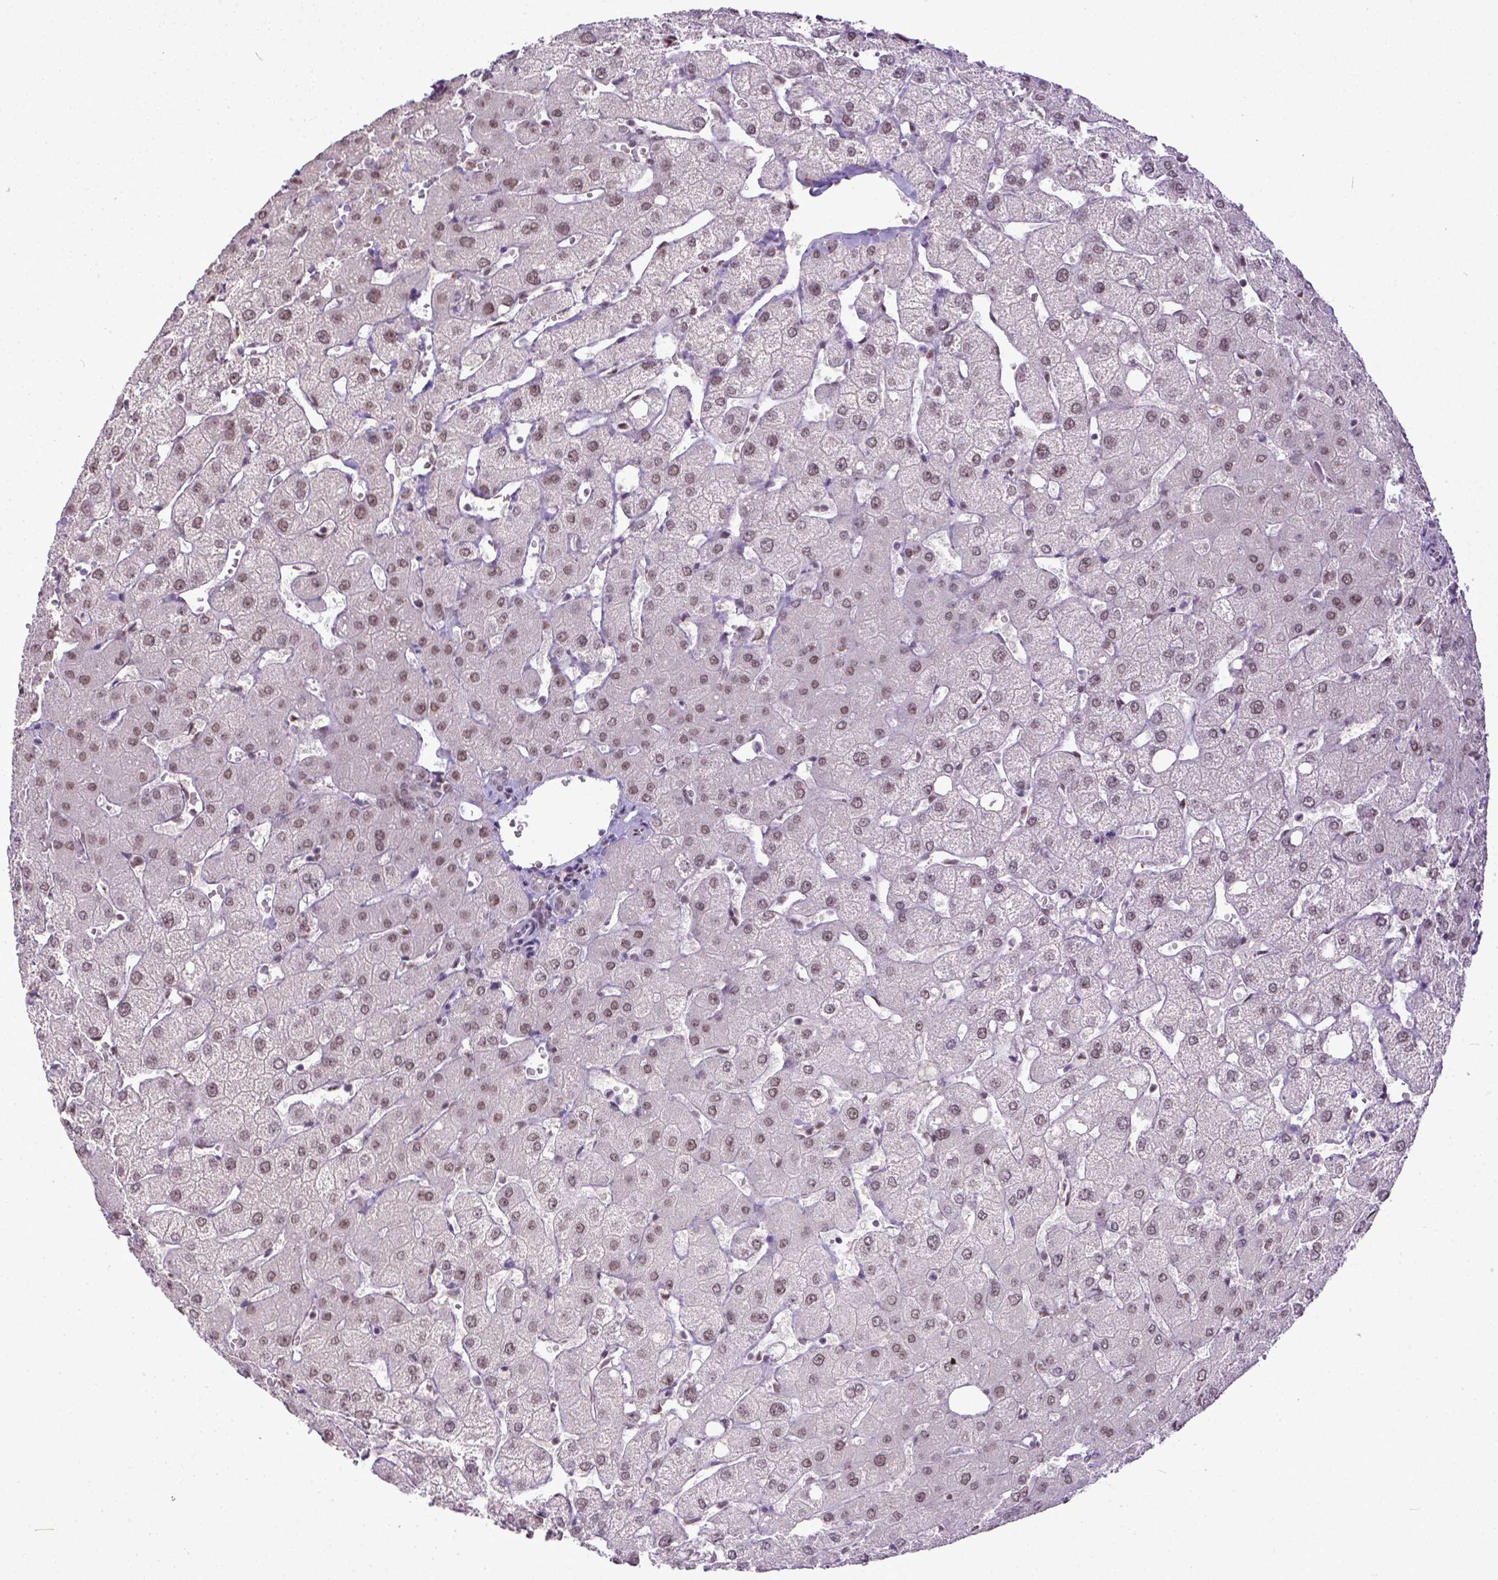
{"staining": {"intensity": "weak", "quantity": ">75%", "location": "nuclear"}, "tissue": "liver", "cell_type": "Cholangiocytes", "image_type": "normal", "snomed": [{"axis": "morphology", "description": "Normal tissue, NOS"}, {"axis": "topography", "description": "Liver"}], "caption": "A histopathology image of liver stained for a protein displays weak nuclear brown staining in cholangiocytes.", "gene": "ERCC1", "patient": {"sex": "female", "age": 54}}